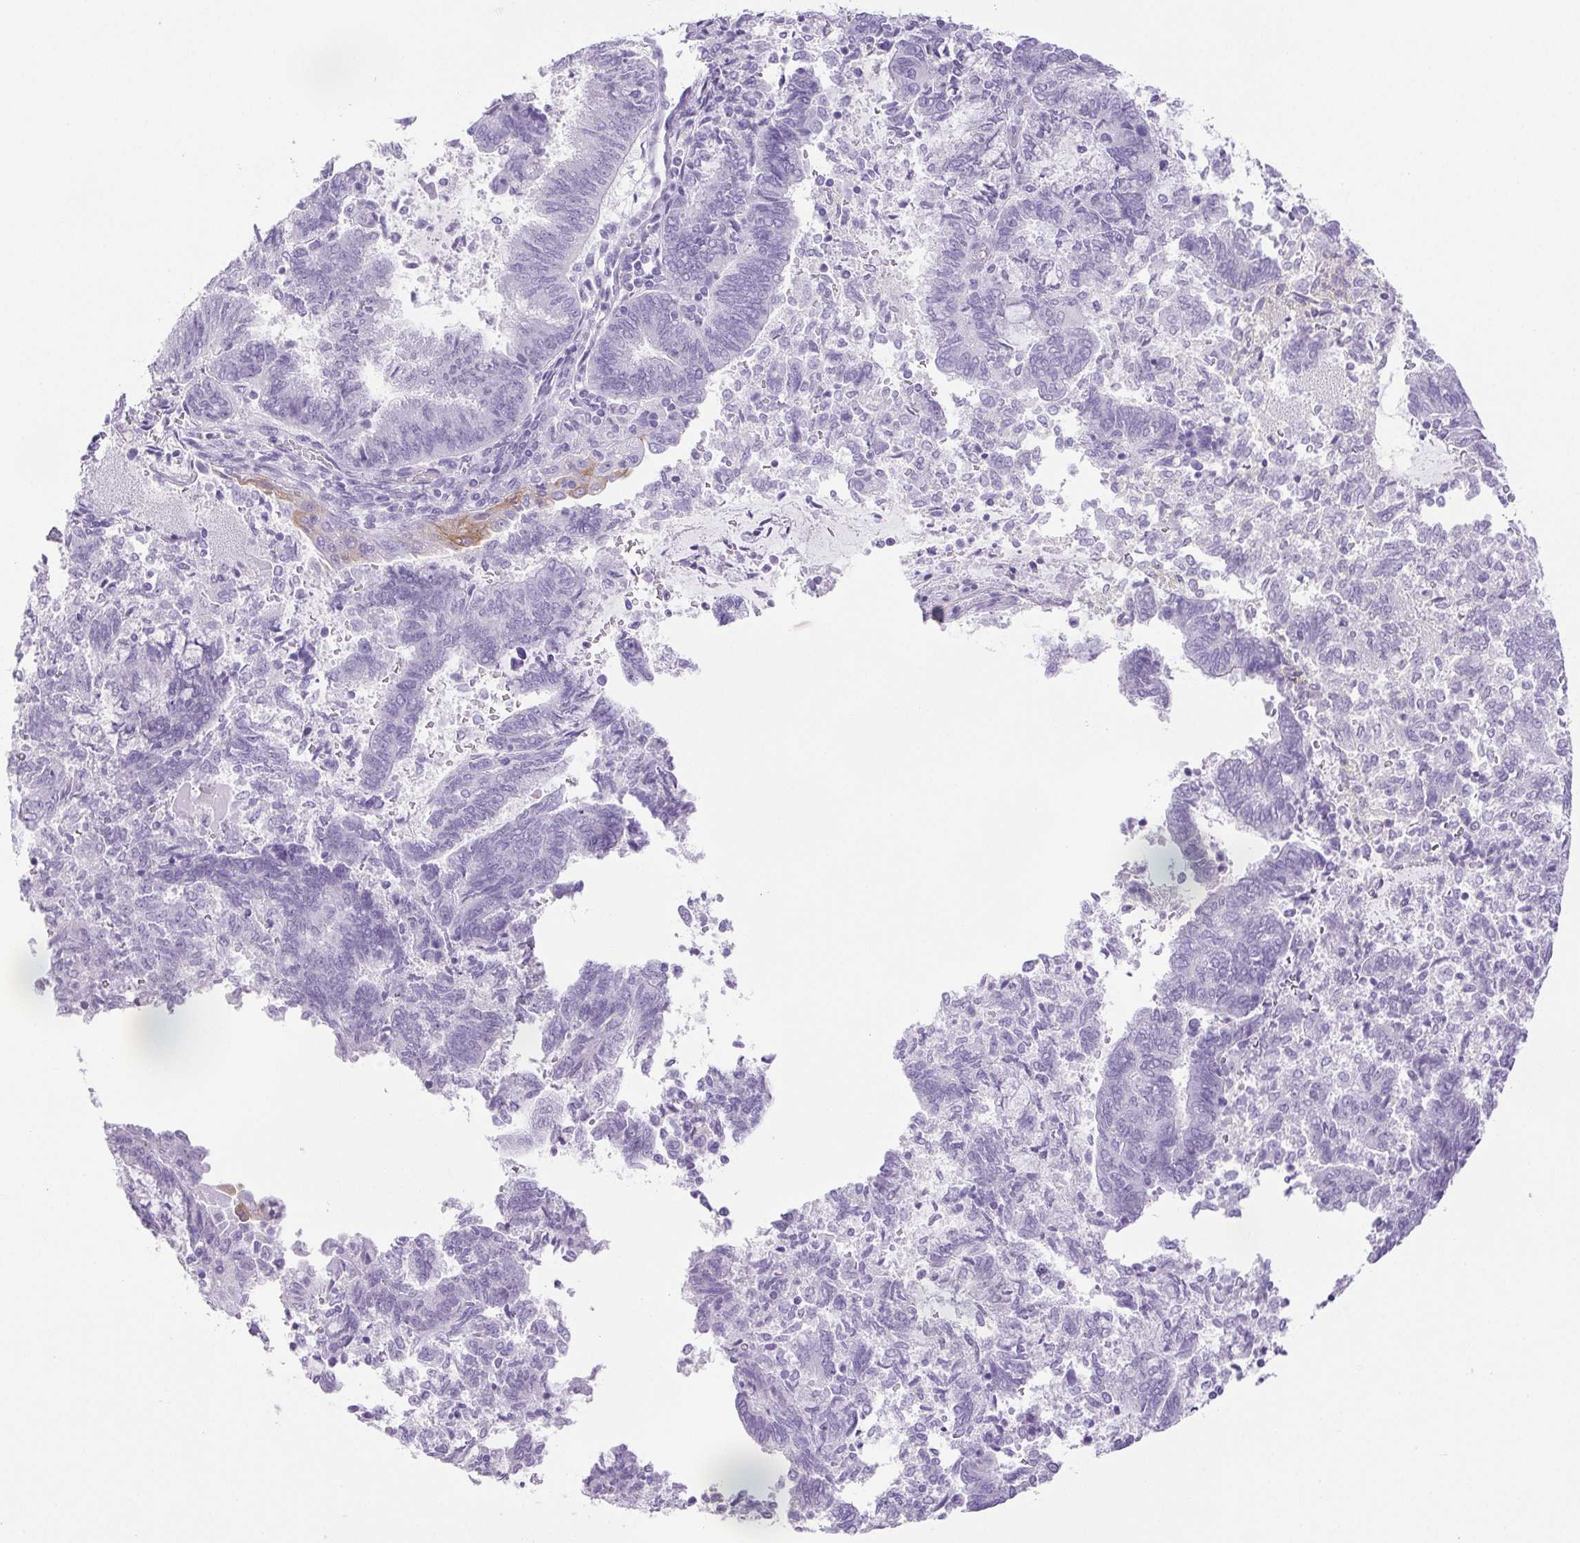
{"staining": {"intensity": "negative", "quantity": "none", "location": "none"}, "tissue": "endometrial cancer", "cell_type": "Tumor cells", "image_type": "cancer", "snomed": [{"axis": "morphology", "description": "Adenocarcinoma, NOS"}, {"axis": "topography", "description": "Endometrium"}], "caption": "Human endometrial cancer (adenocarcinoma) stained for a protein using IHC demonstrates no positivity in tumor cells.", "gene": "HLA-G", "patient": {"sex": "female", "age": 65}}